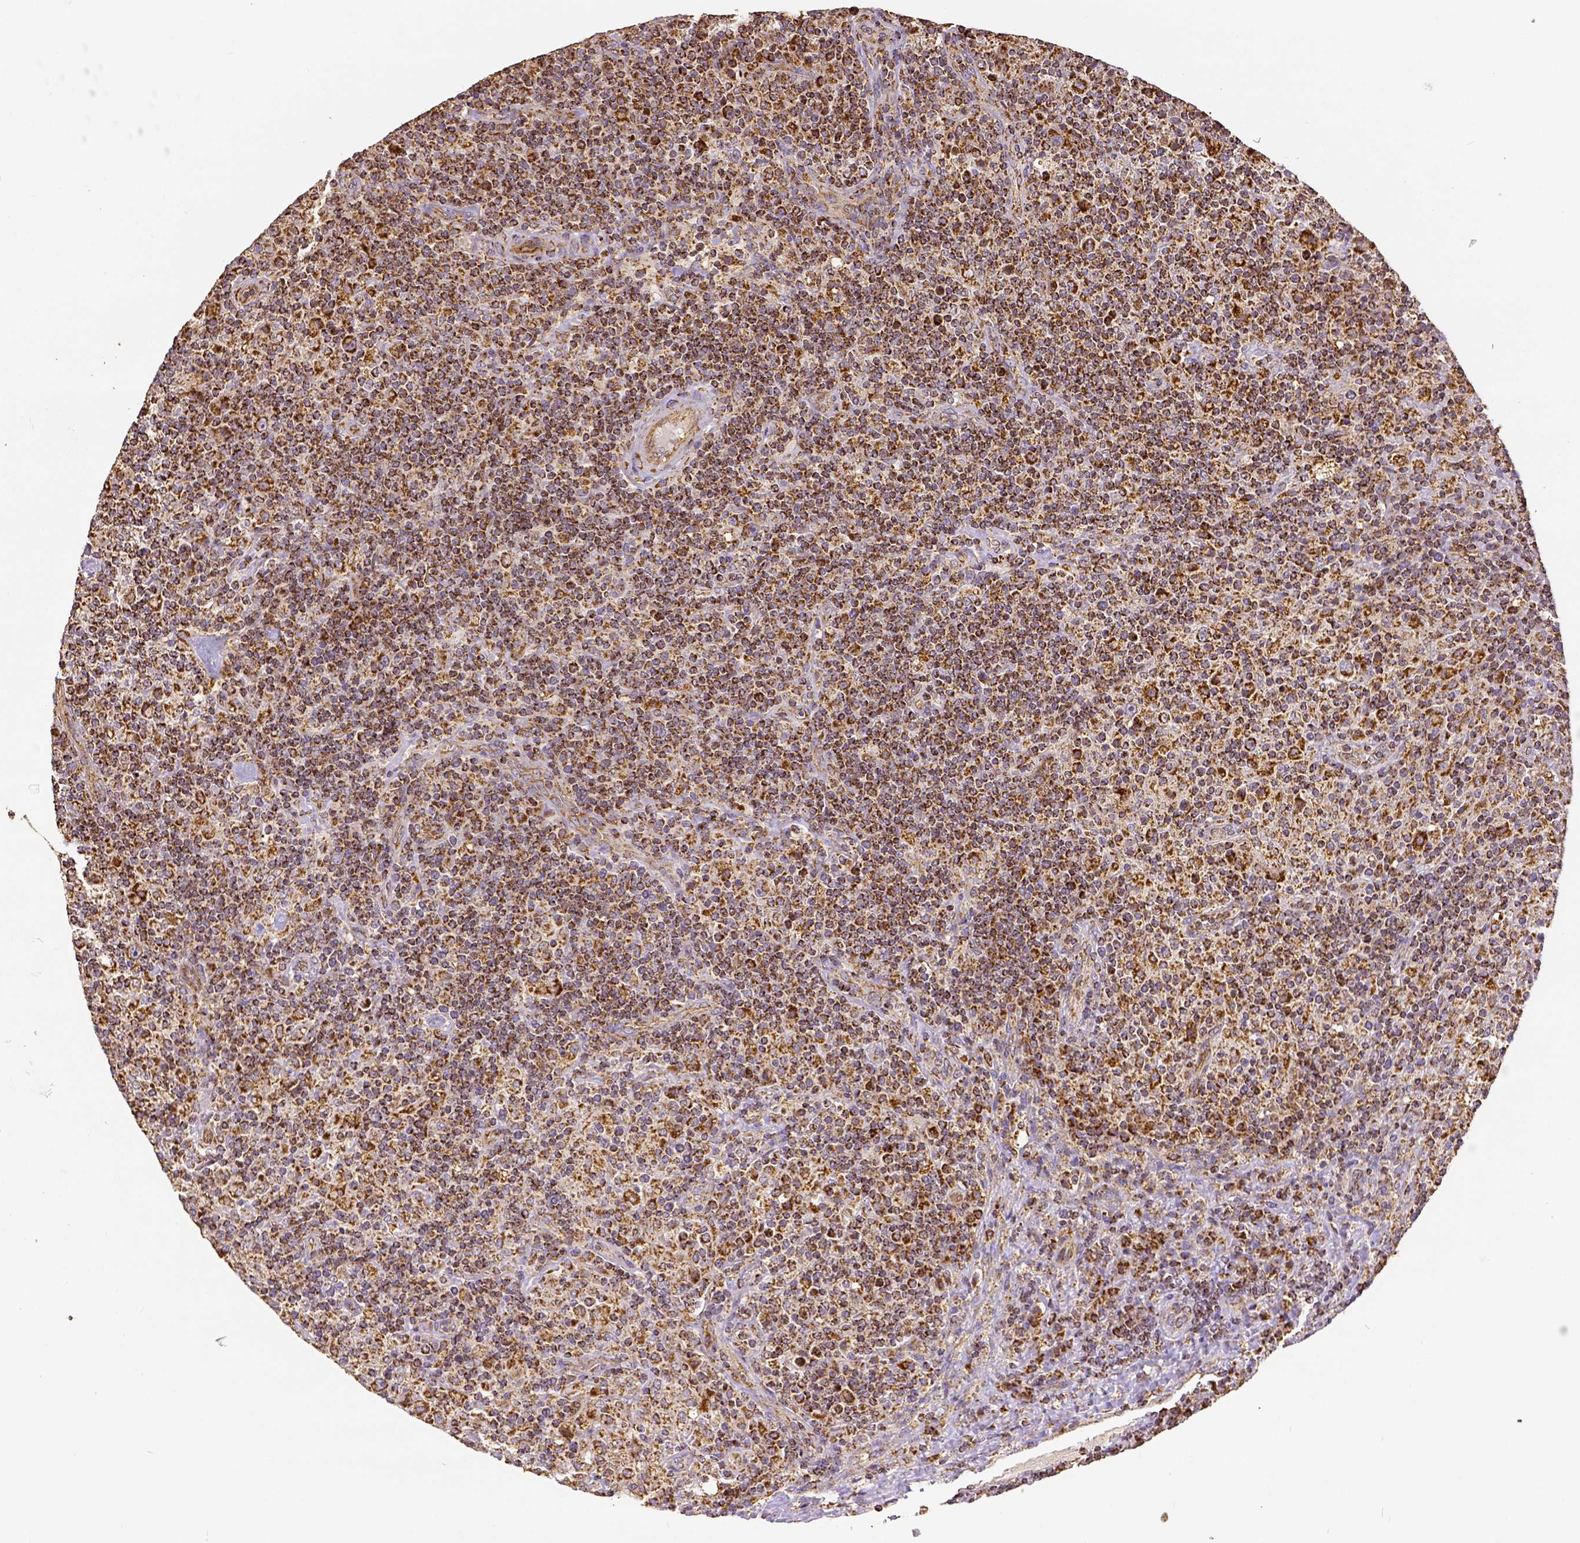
{"staining": {"intensity": "strong", "quantity": ">75%", "location": "cytoplasmic/membranous"}, "tissue": "lymphoma", "cell_type": "Tumor cells", "image_type": "cancer", "snomed": [{"axis": "morphology", "description": "Hodgkin's disease, NOS"}, {"axis": "topography", "description": "Lymph node"}], "caption": "About >75% of tumor cells in Hodgkin's disease exhibit strong cytoplasmic/membranous protein expression as visualized by brown immunohistochemical staining.", "gene": "SDHB", "patient": {"sex": "male", "age": 70}}